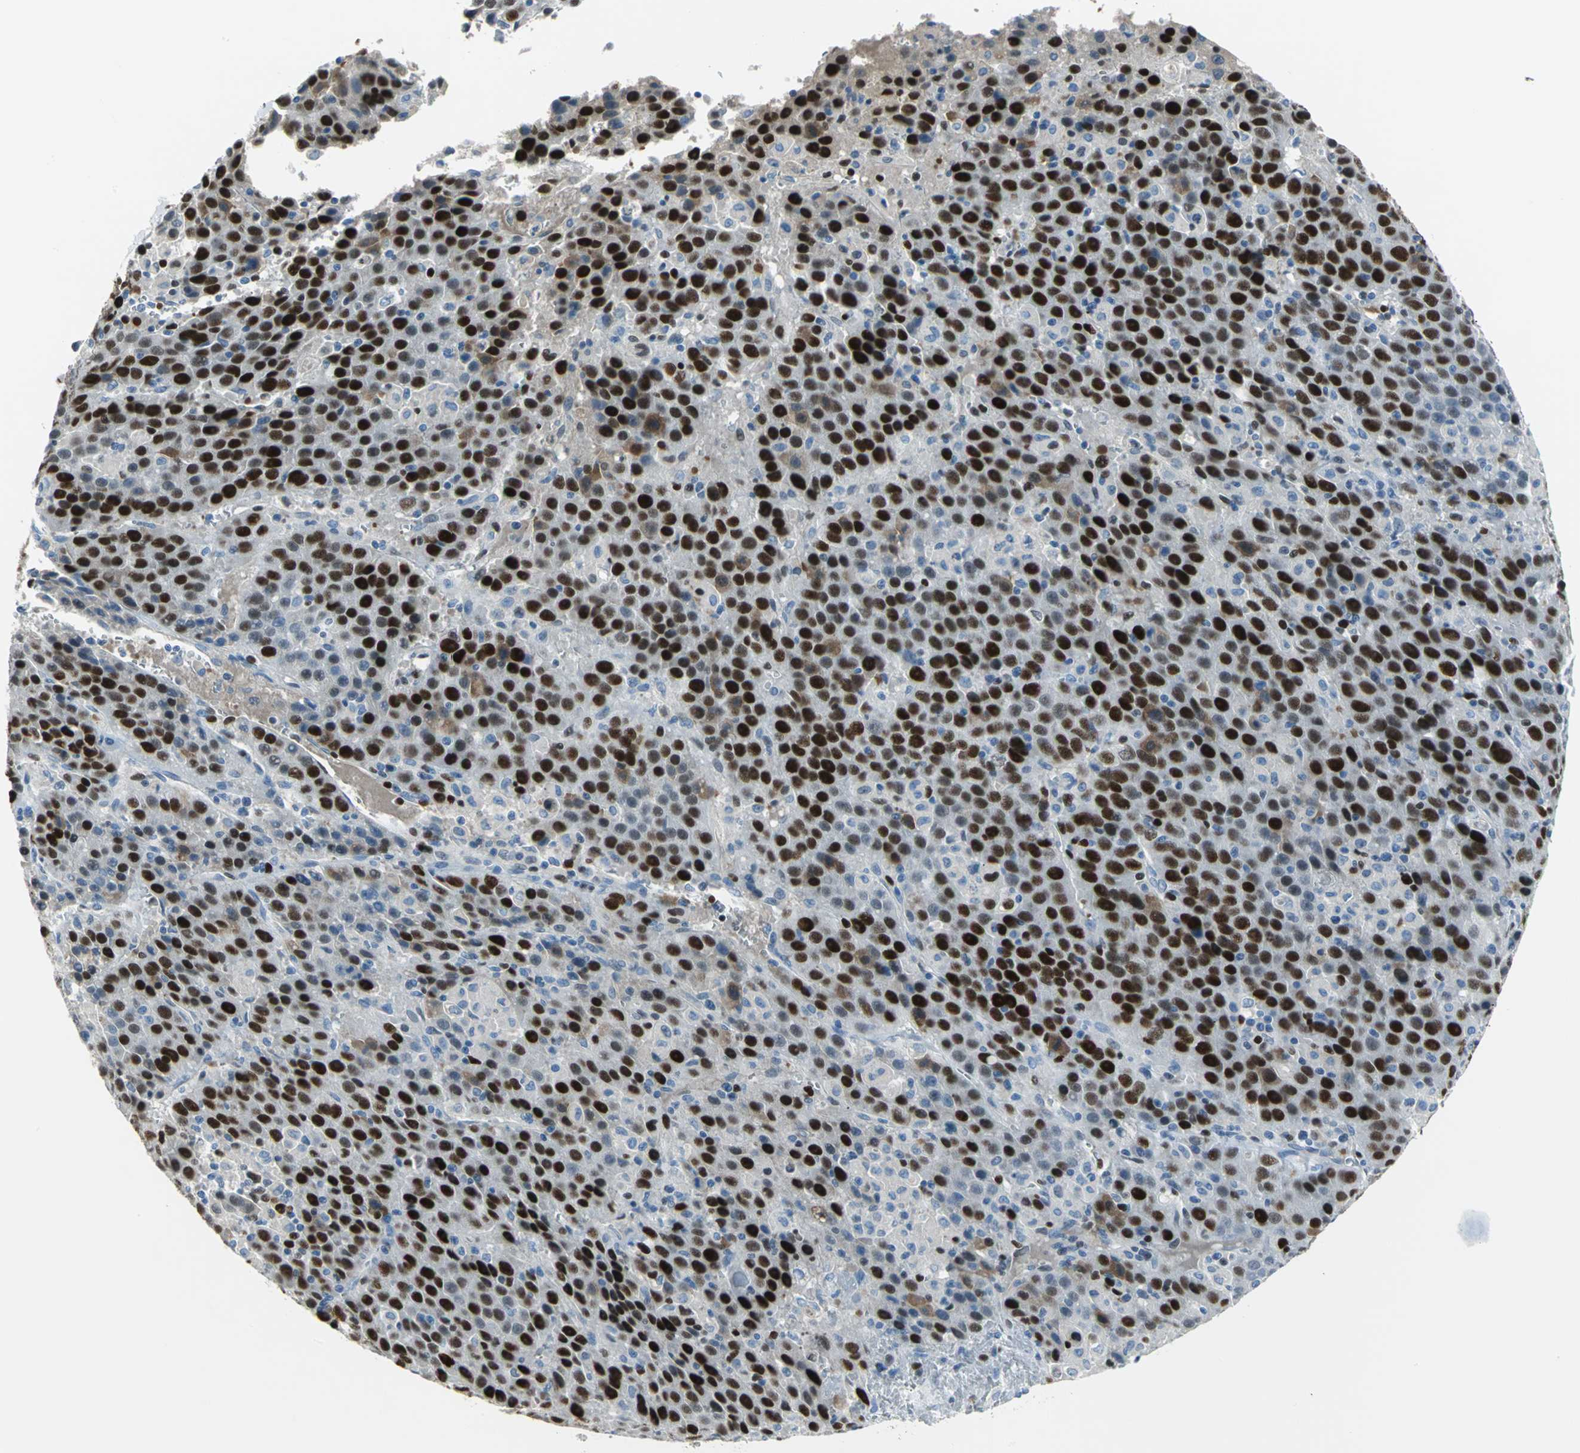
{"staining": {"intensity": "strong", "quantity": ">75%", "location": "nuclear"}, "tissue": "liver cancer", "cell_type": "Tumor cells", "image_type": "cancer", "snomed": [{"axis": "morphology", "description": "Carcinoma, Hepatocellular, NOS"}, {"axis": "topography", "description": "Liver"}], "caption": "Immunohistochemistry (IHC) photomicrograph of neoplastic tissue: human liver cancer (hepatocellular carcinoma) stained using immunohistochemistry reveals high levels of strong protein expression localized specifically in the nuclear of tumor cells, appearing as a nuclear brown color.", "gene": "MCM4", "patient": {"sex": "female", "age": 53}}